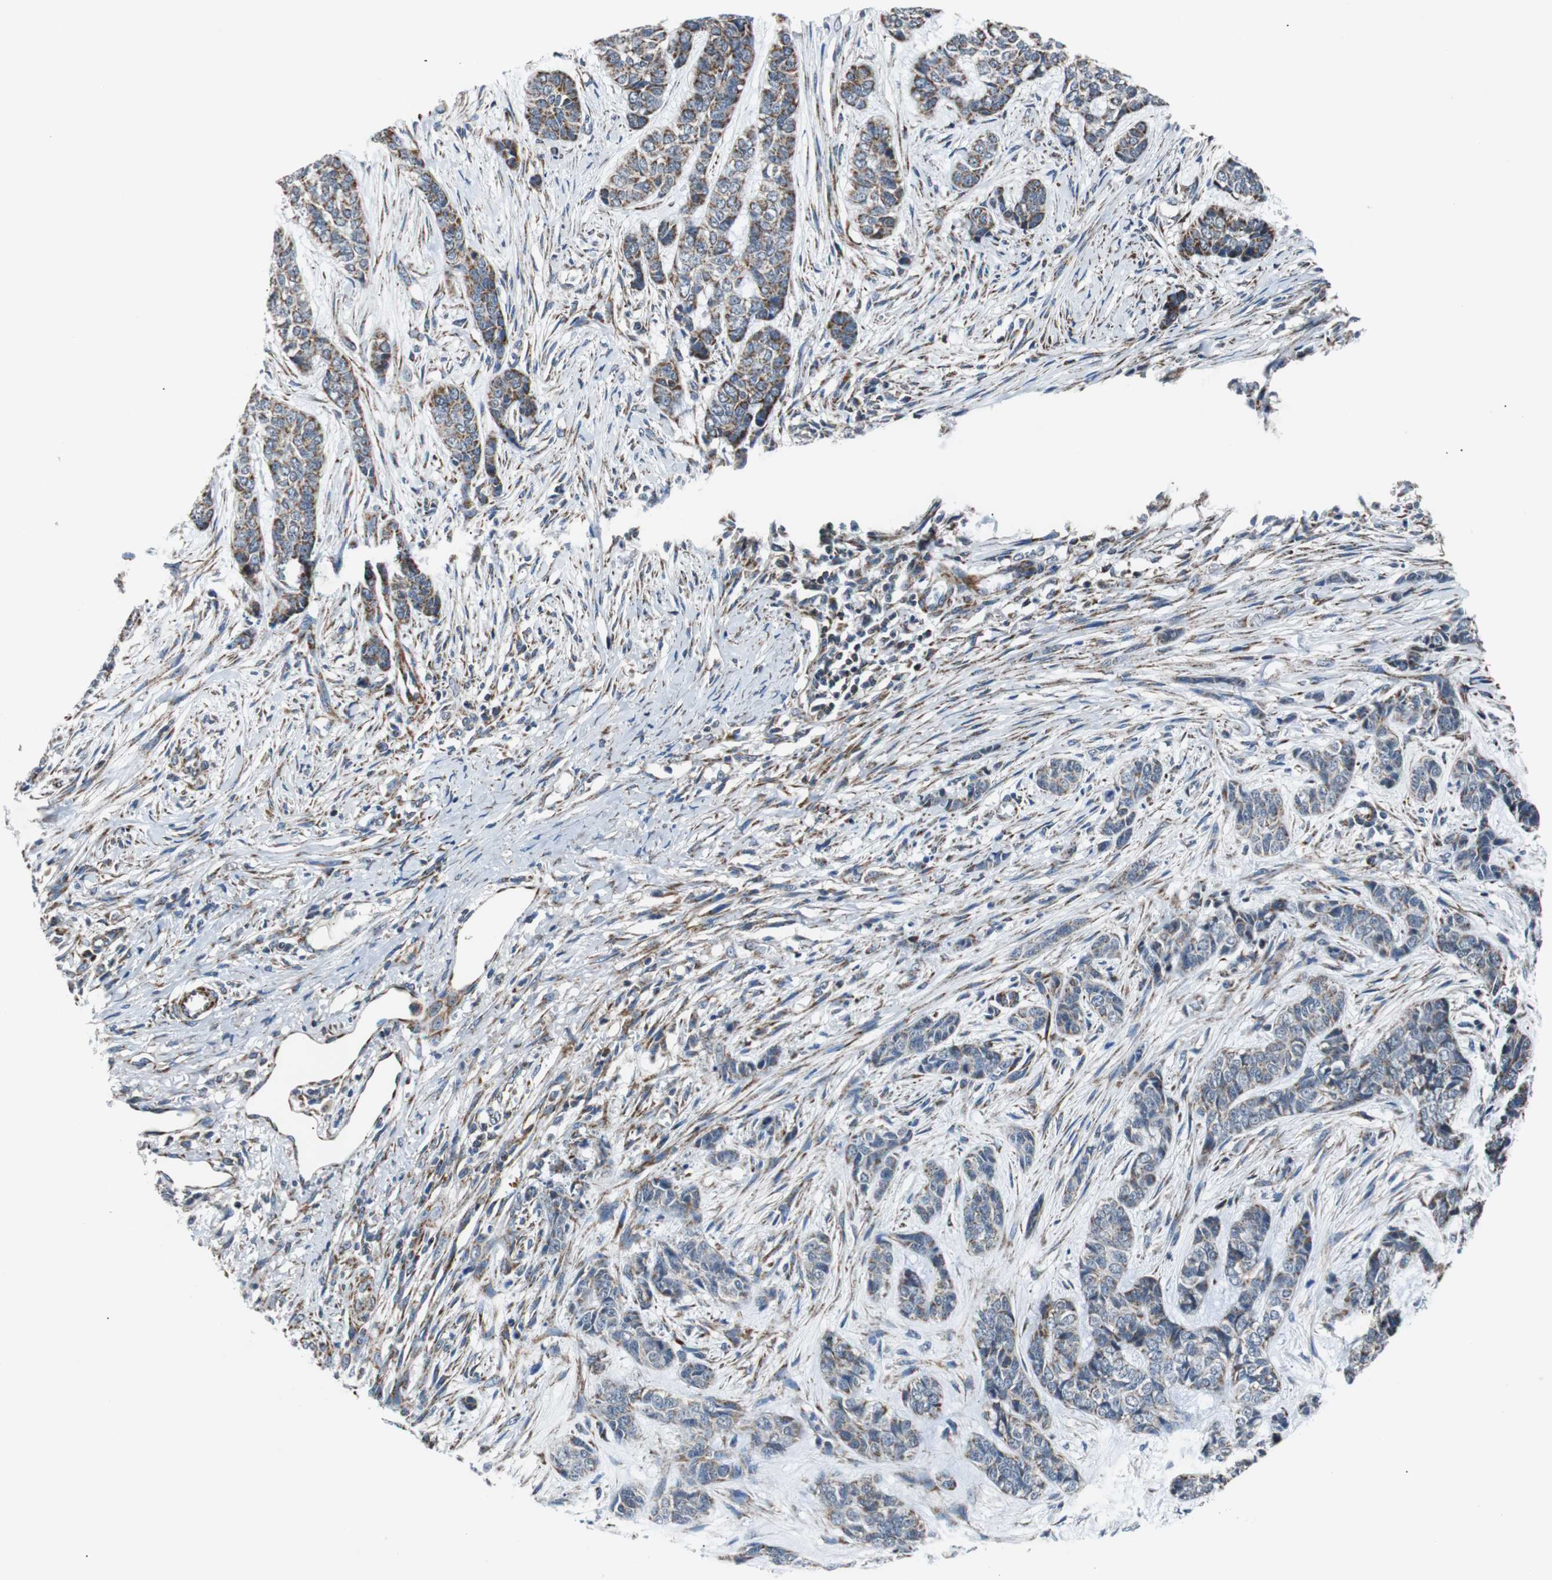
{"staining": {"intensity": "strong", "quantity": ">75%", "location": "cytoplasmic/membranous"}, "tissue": "skin cancer", "cell_type": "Tumor cells", "image_type": "cancer", "snomed": [{"axis": "morphology", "description": "Basal cell carcinoma"}, {"axis": "topography", "description": "Skin"}], "caption": "Protein expression analysis of skin cancer (basal cell carcinoma) displays strong cytoplasmic/membranous staining in approximately >75% of tumor cells.", "gene": "PITRM1", "patient": {"sex": "female", "age": 64}}